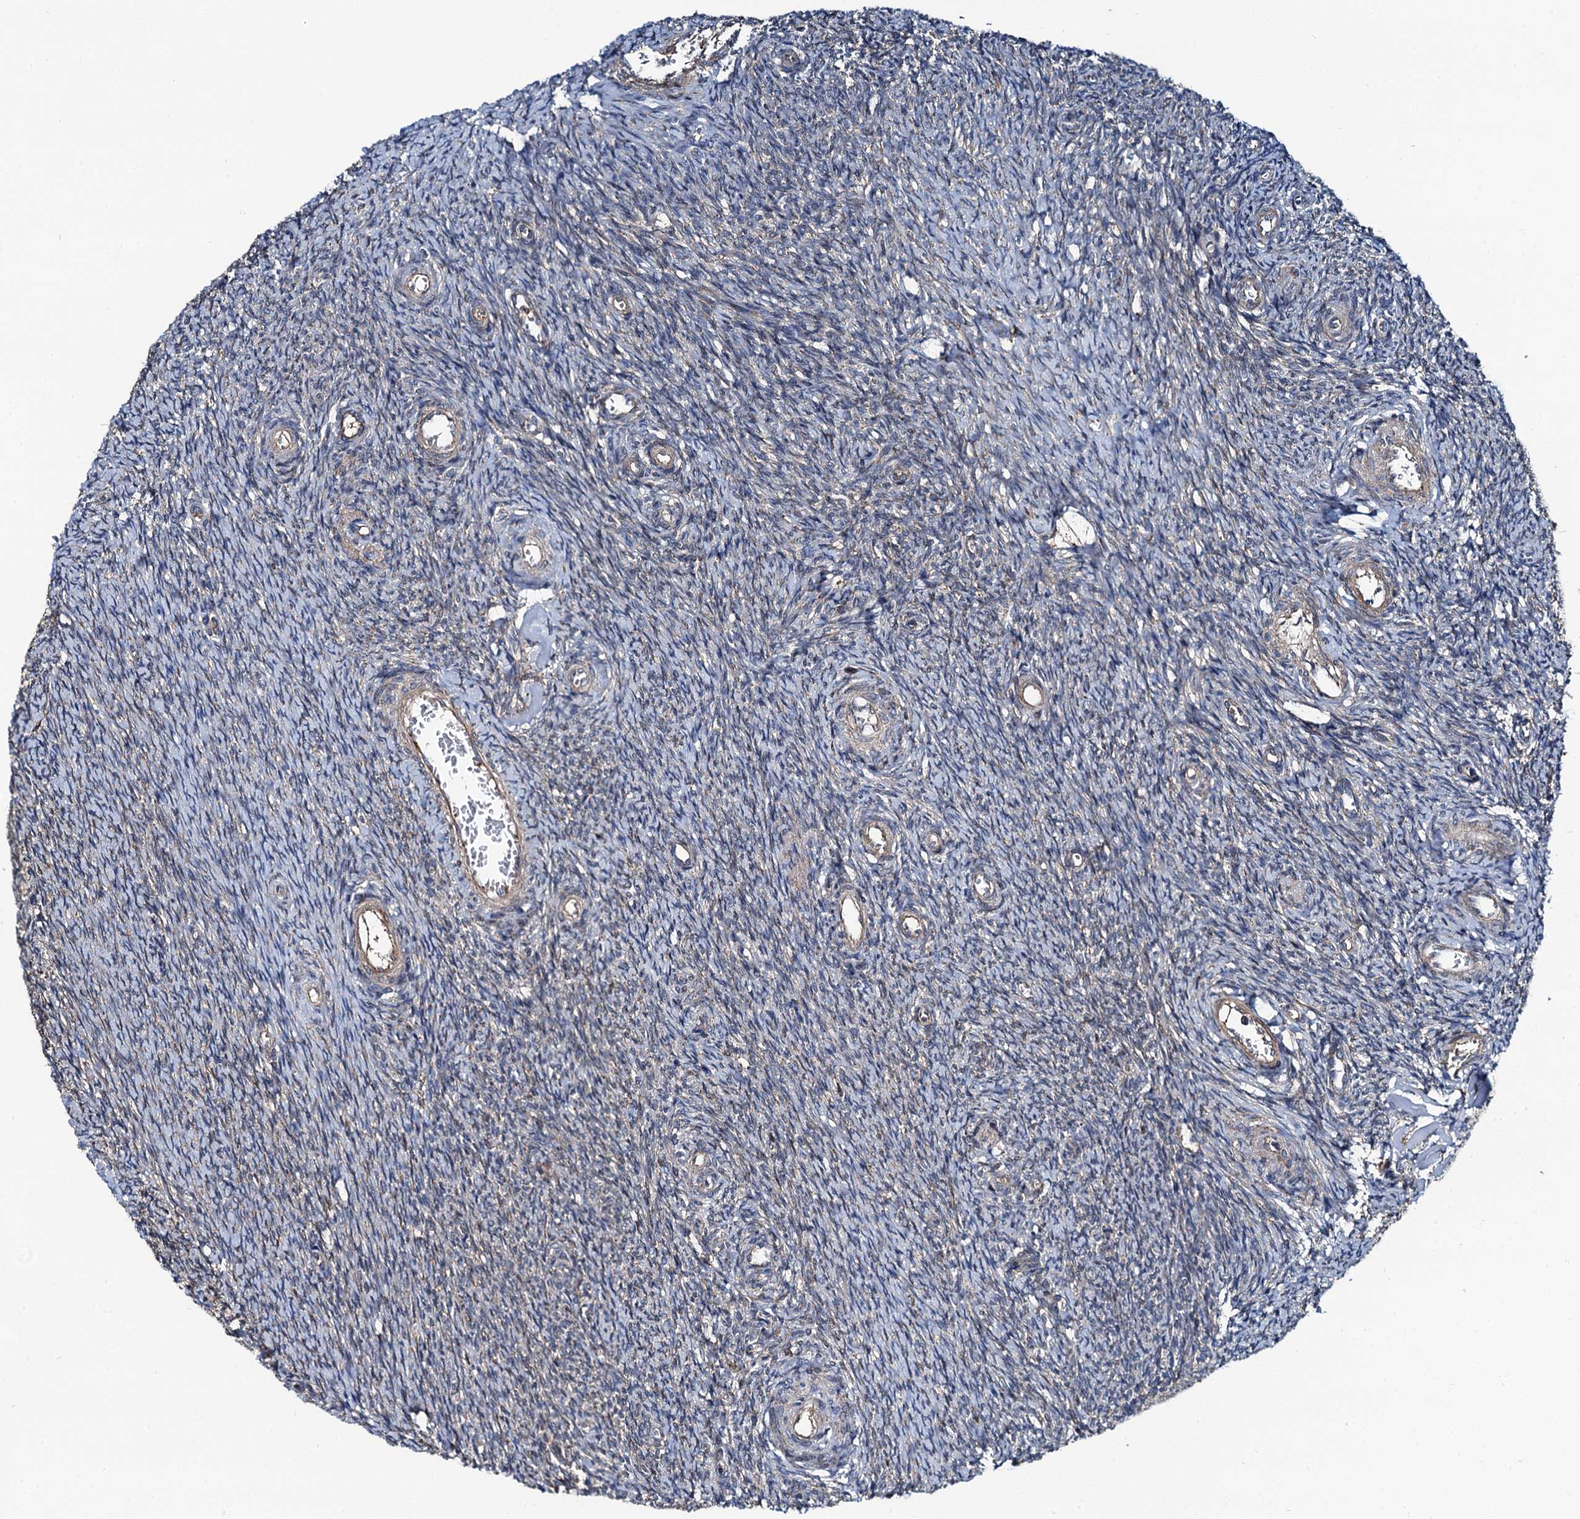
{"staining": {"intensity": "weak", "quantity": "<25%", "location": "cytoplasmic/membranous"}, "tissue": "ovary", "cell_type": "Ovarian stroma cells", "image_type": "normal", "snomed": [{"axis": "morphology", "description": "Normal tissue, NOS"}, {"axis": "topography", "description": "Ovary"}], "caption": "An immunohistochemistry histopathology image of benign ovary is shown. There is no staining in ovarian stroma cells of ovary.", "gene": "NEK1", "patient": {"sex": "female", "age": 44}}